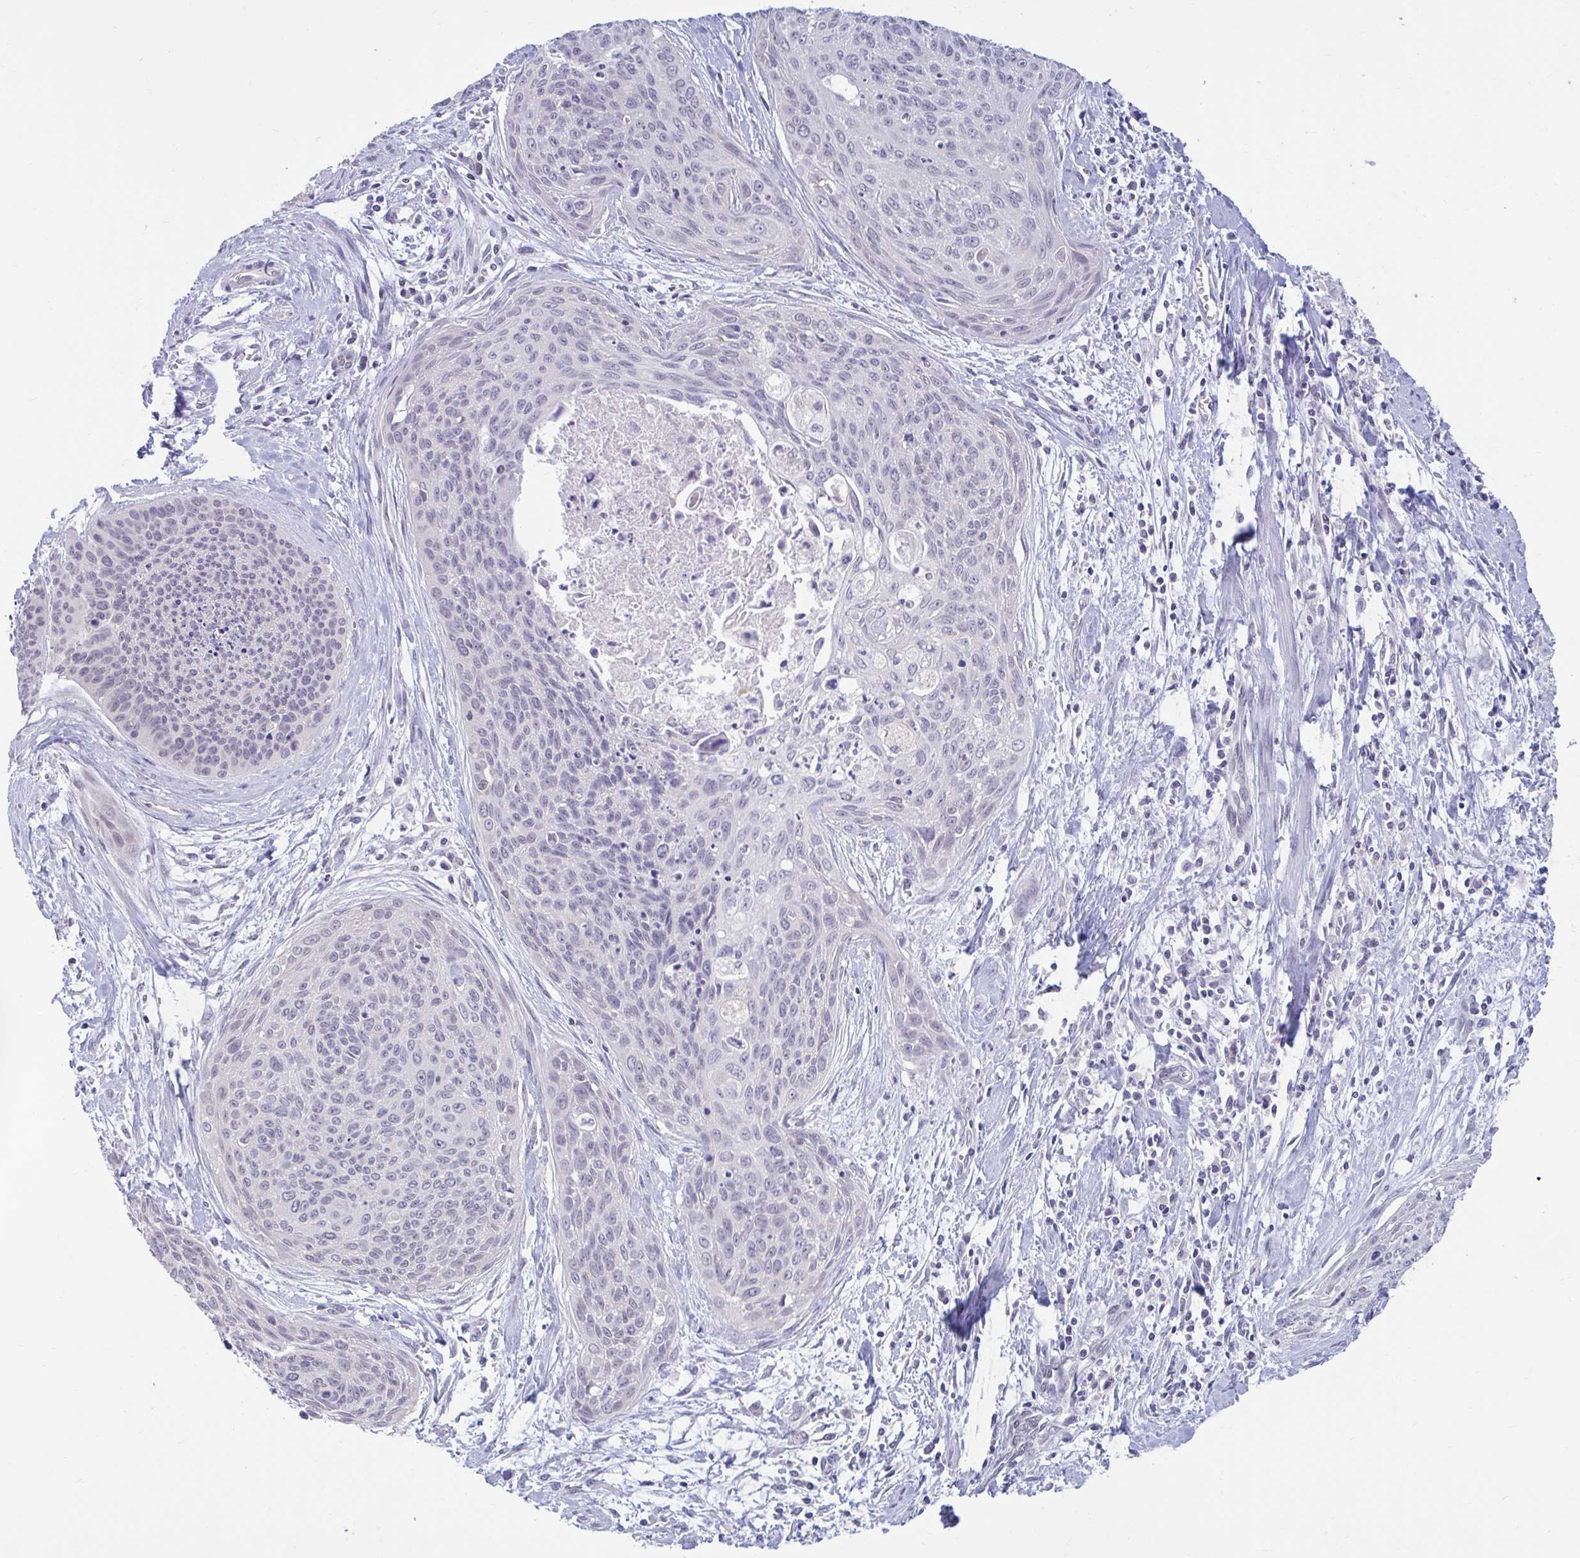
{"staining": {"intensity": "negative", "quantity": "none", "location": "none"}, "tissue": "cervical cancer", "cell_type": "Tumor cells", "image_type": "cancer", "snomed": [{"axis": "morphology", "description": "Squamous cell carcinoma, NOS"}, {"axis": "topography", "description": "Cervix"}], "caption": "DAB immunohistochemical staining of human cervical squamous cell carcinoma exhibits no significant positivity in tumor cells. (DAB (3,3'-diaminobenzidine) immunohistochemistry visualized using brightfield microscopy, high magnification).", "gene": "ARPP19", "patient": {"sex": "female", "age": 55}}